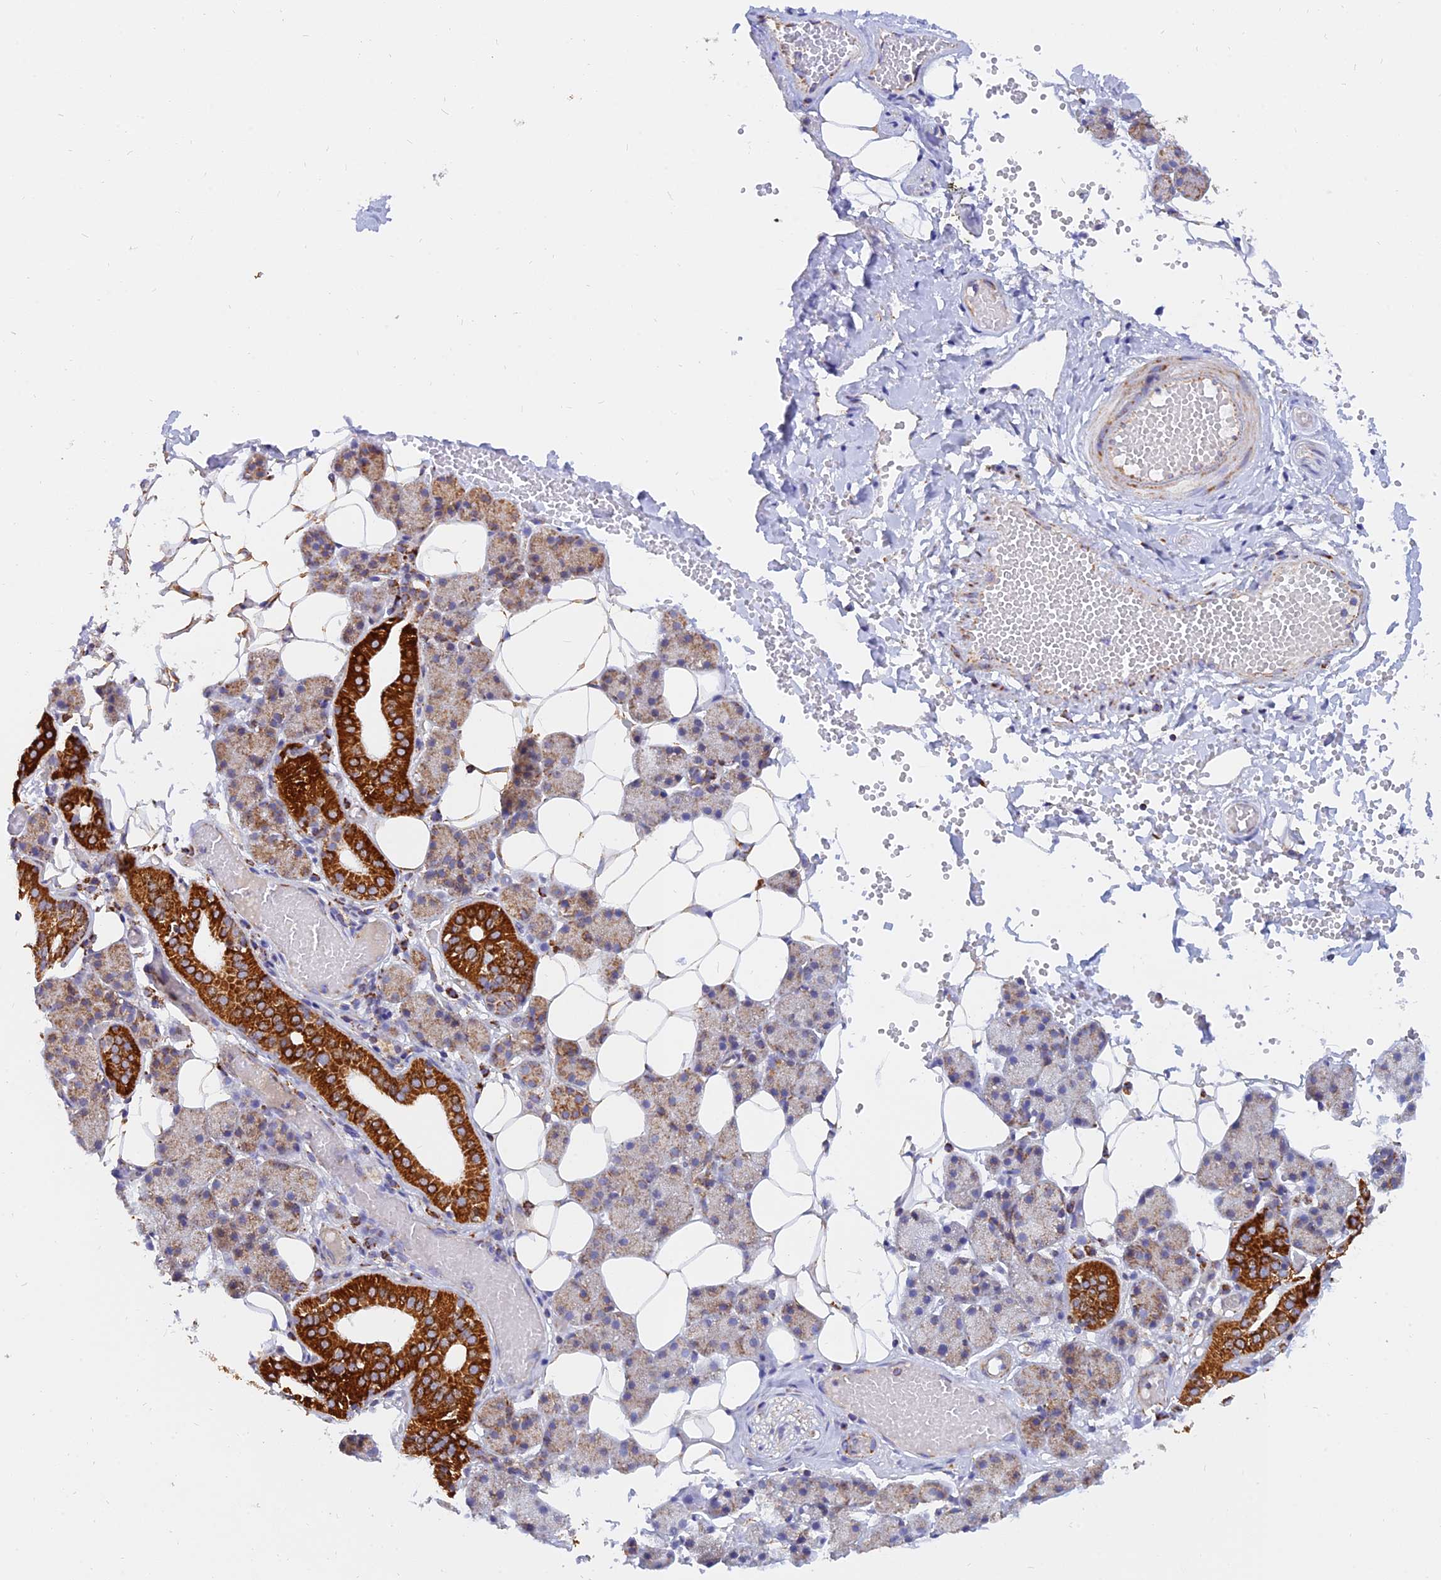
{"staining": {"intensity": "strong", "quantity": "25%-75%", "location": "cytoplasmic/membranous"}, "tissue": "salivary gland", "cell_type": "Glandular cells", "image_type": "normal", "snomed": [{"axis": "morphology", "description": "Normal tissue, NOS"}, {"axis": "topography", "description": "Salivary gland"}], "caption": "Glandular cells show high levels of strong cytoplasmic/membranous staining in approximately 25%-75% of cells in benign salivary gland. The staining was performed using DAB, with brown indicating positive protein expression. Nuclei are stained blue with hematoxylin.", "gene": "NDUFB6", "patient": {"sex": "female", "age": 33}}